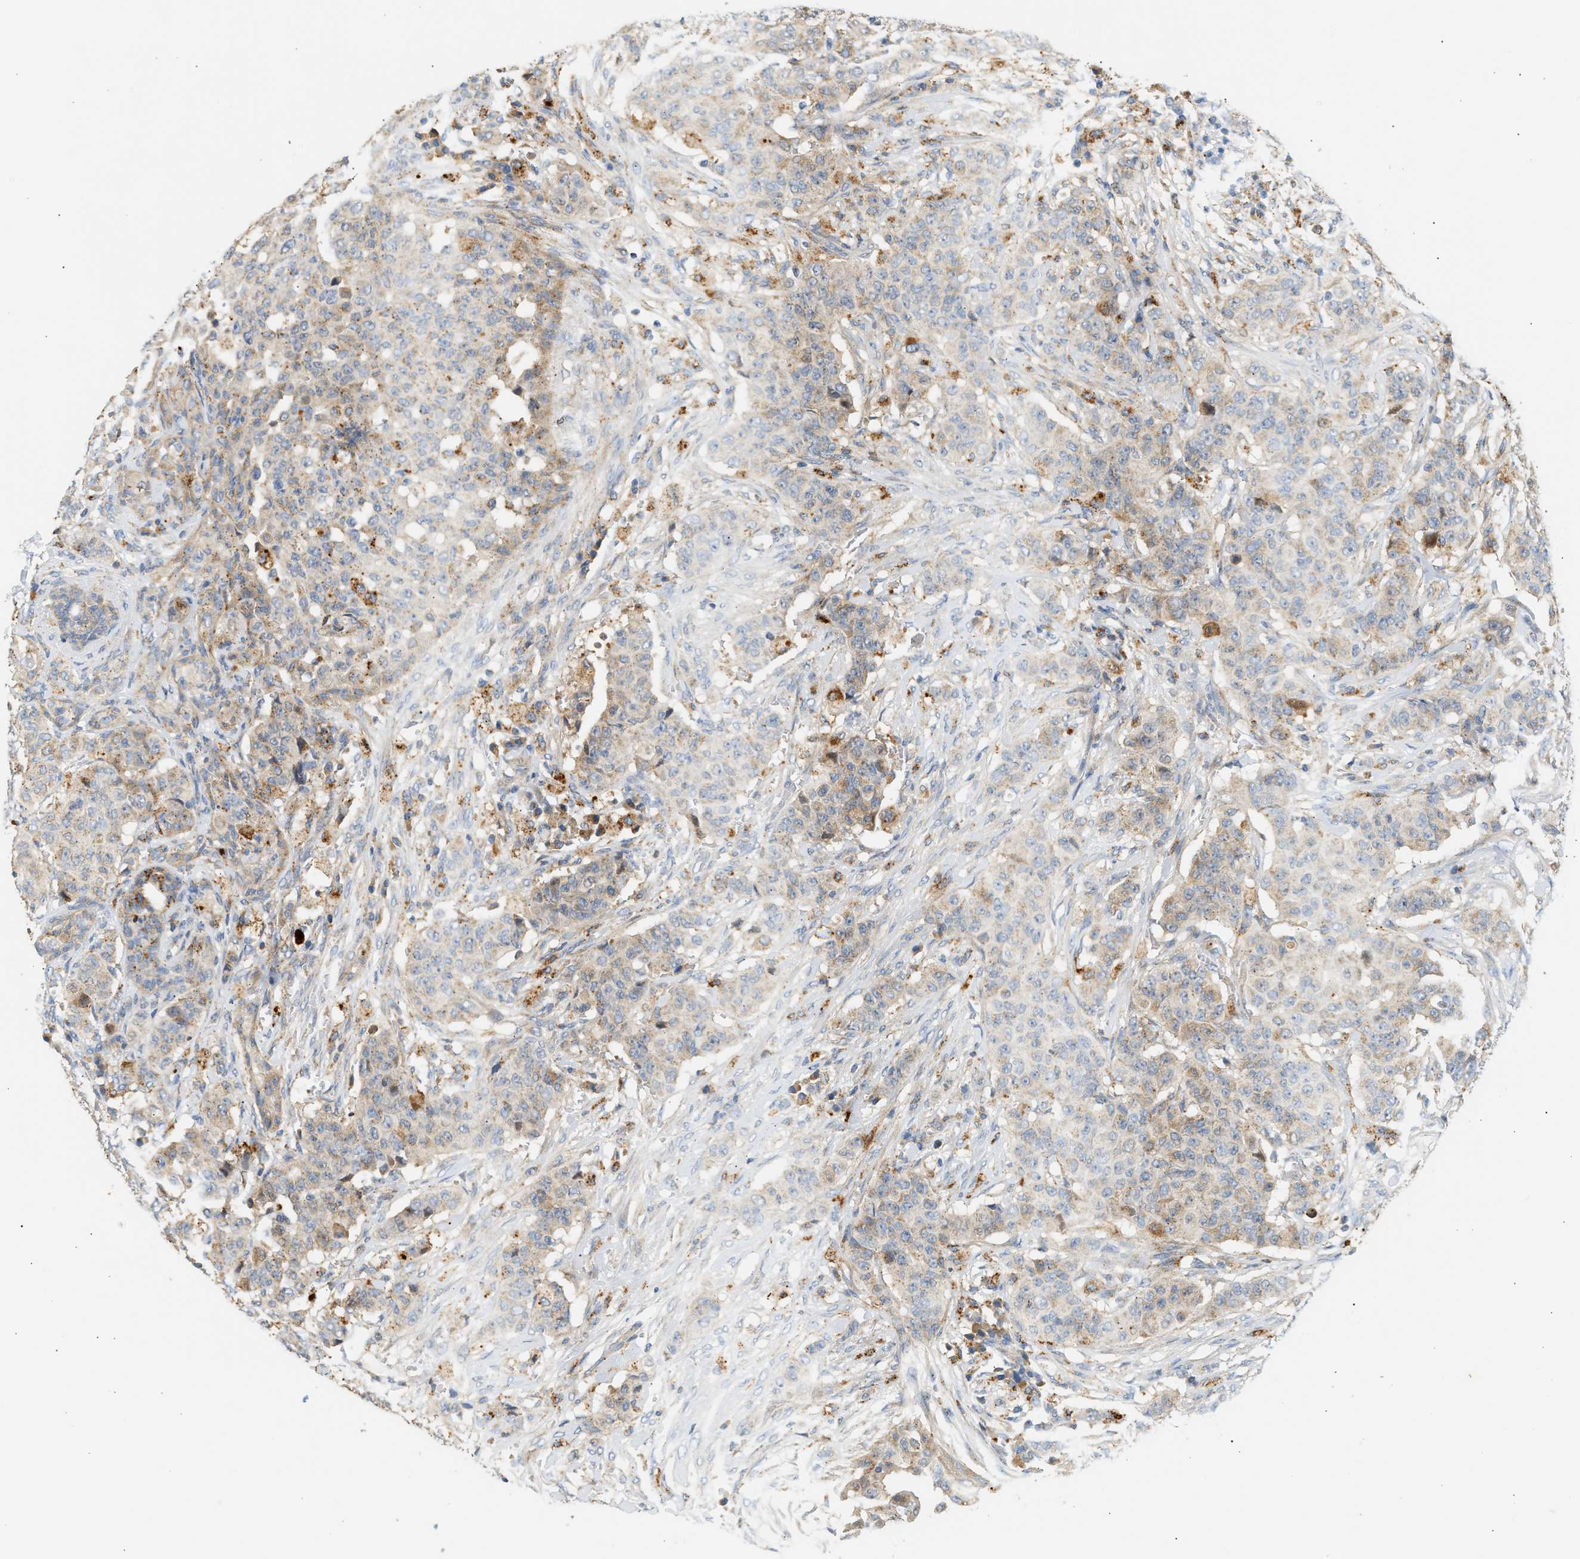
{"staining": {"intensity": "weak", "quantity": "25%-75%", "location": "cytoplasmic/membranous"}, "tissue": "breast cancer", "cell_type": "Tumor cells", "image_type": "cancer", "snomed": [{"axis": "morphology", "description": "Normal tissue, NOS"}, {"axis": "morphology", "description": "Duct carcinoma"}, {"axis": "topography", "description": "Breast"}], "caption": "Human breast cancer stained for a protein (brown) displays weak cytoplasmic/membranous positive positivity in about 25%-75% of tumor cells.", "gene": "ENTHD1", "patient": {"sex": "female", "age": 40}}